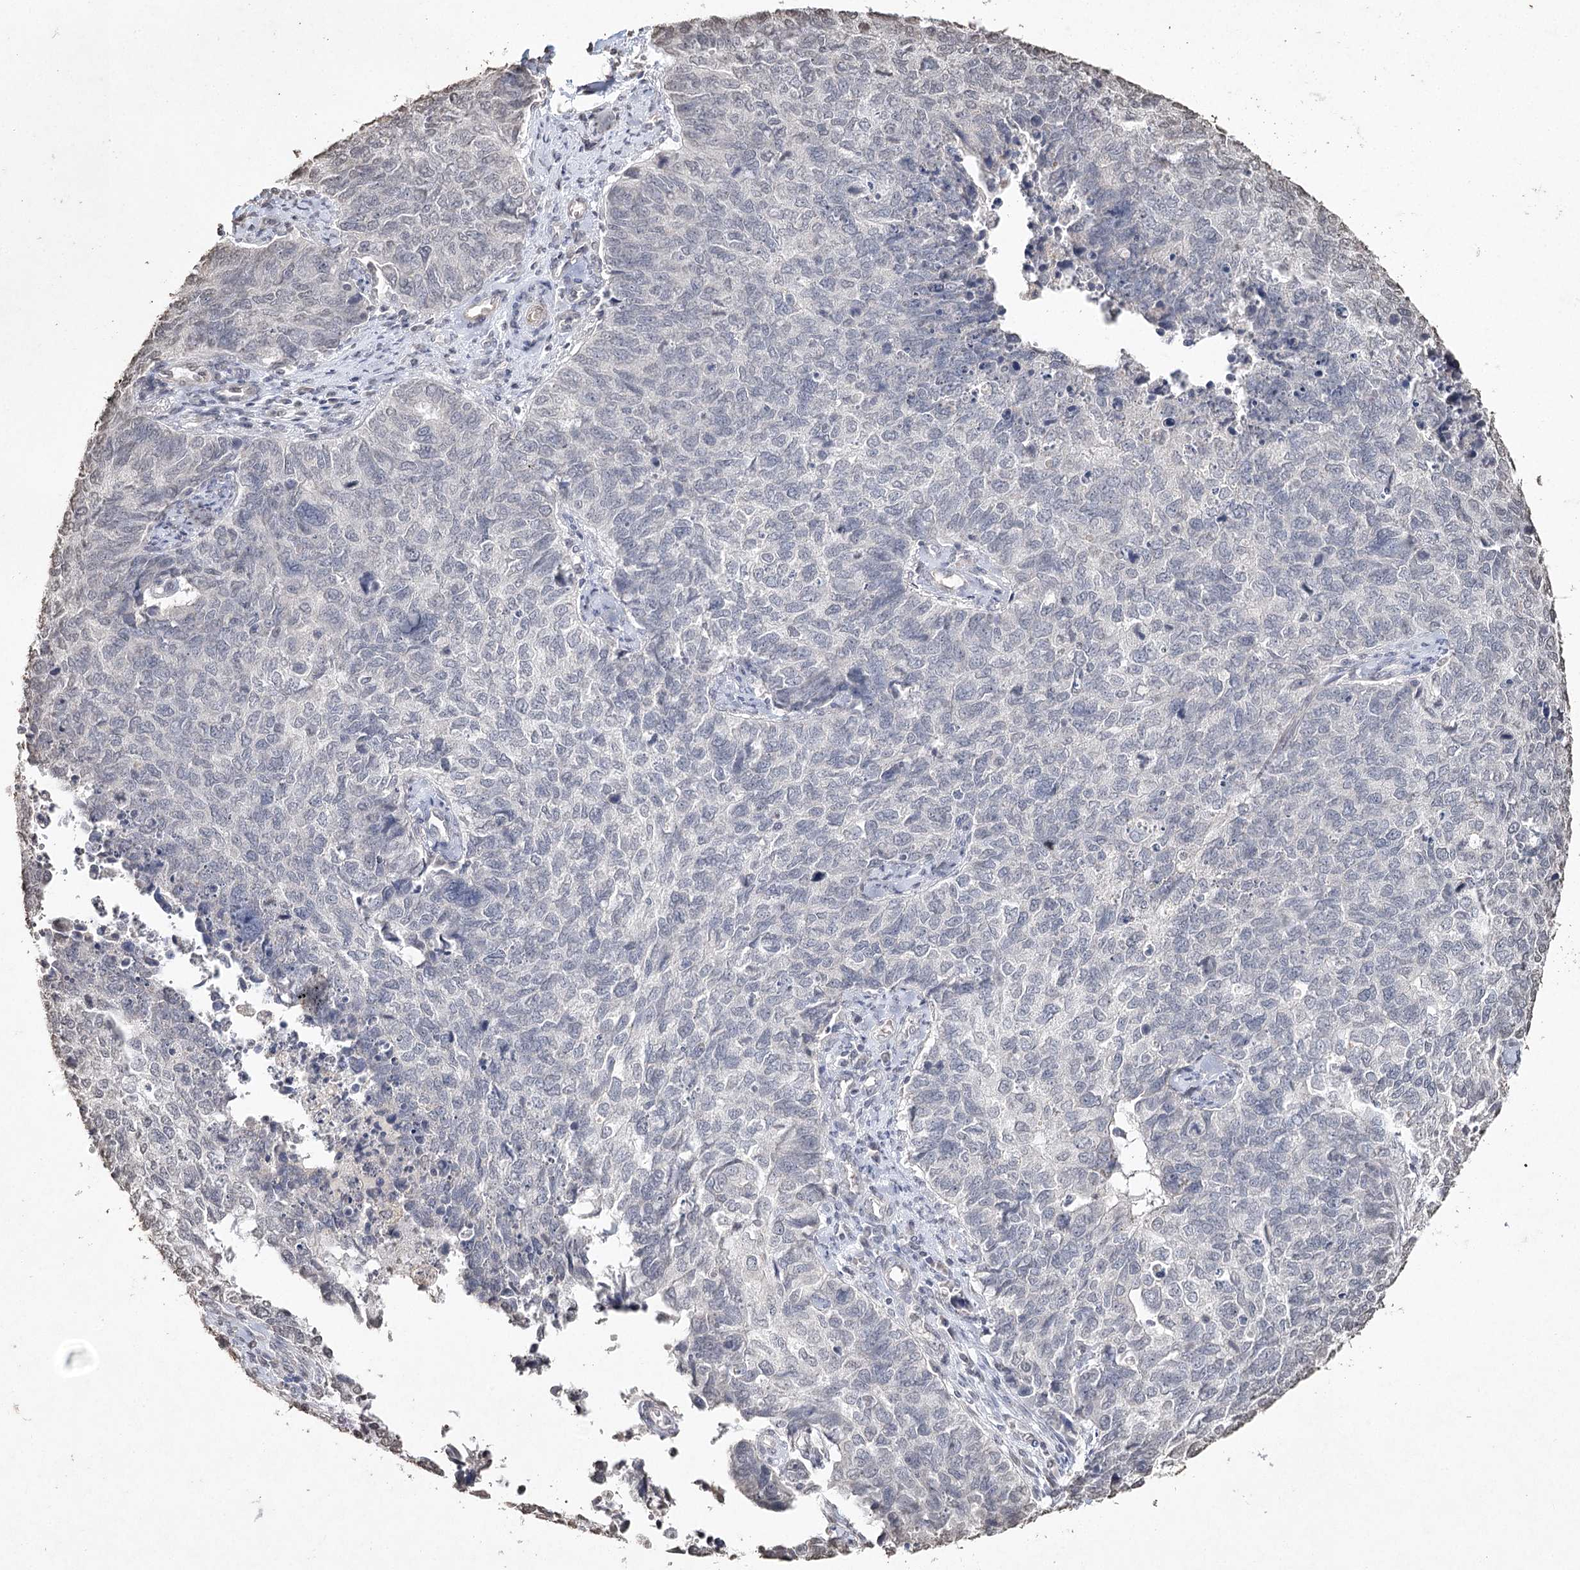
{"staining": {"intensity": "negative", "quantity": "none", "location": "none"}, "tissue": "cervical cancer", "cell_type": "Tumor cells", "image_type": "cancer", "snomed": [{"axis": "morphology", "description": "Squamous cell carcinoma, NOS"}, {"axis": "topography", "description": "Cervix"}], "caption": "Immunohistochemistry (IHC) image of human cervical cancer (squamous cell carcinoma) stained for a protein (brown), which demonstrates no expression in tumor cells. (Brightfield microscopy of DAB (3,3'-diaminobenzidine) IHC at high magnification).", "gene": "DMXL1", "patient": {"sex": "female", "age": 63}}